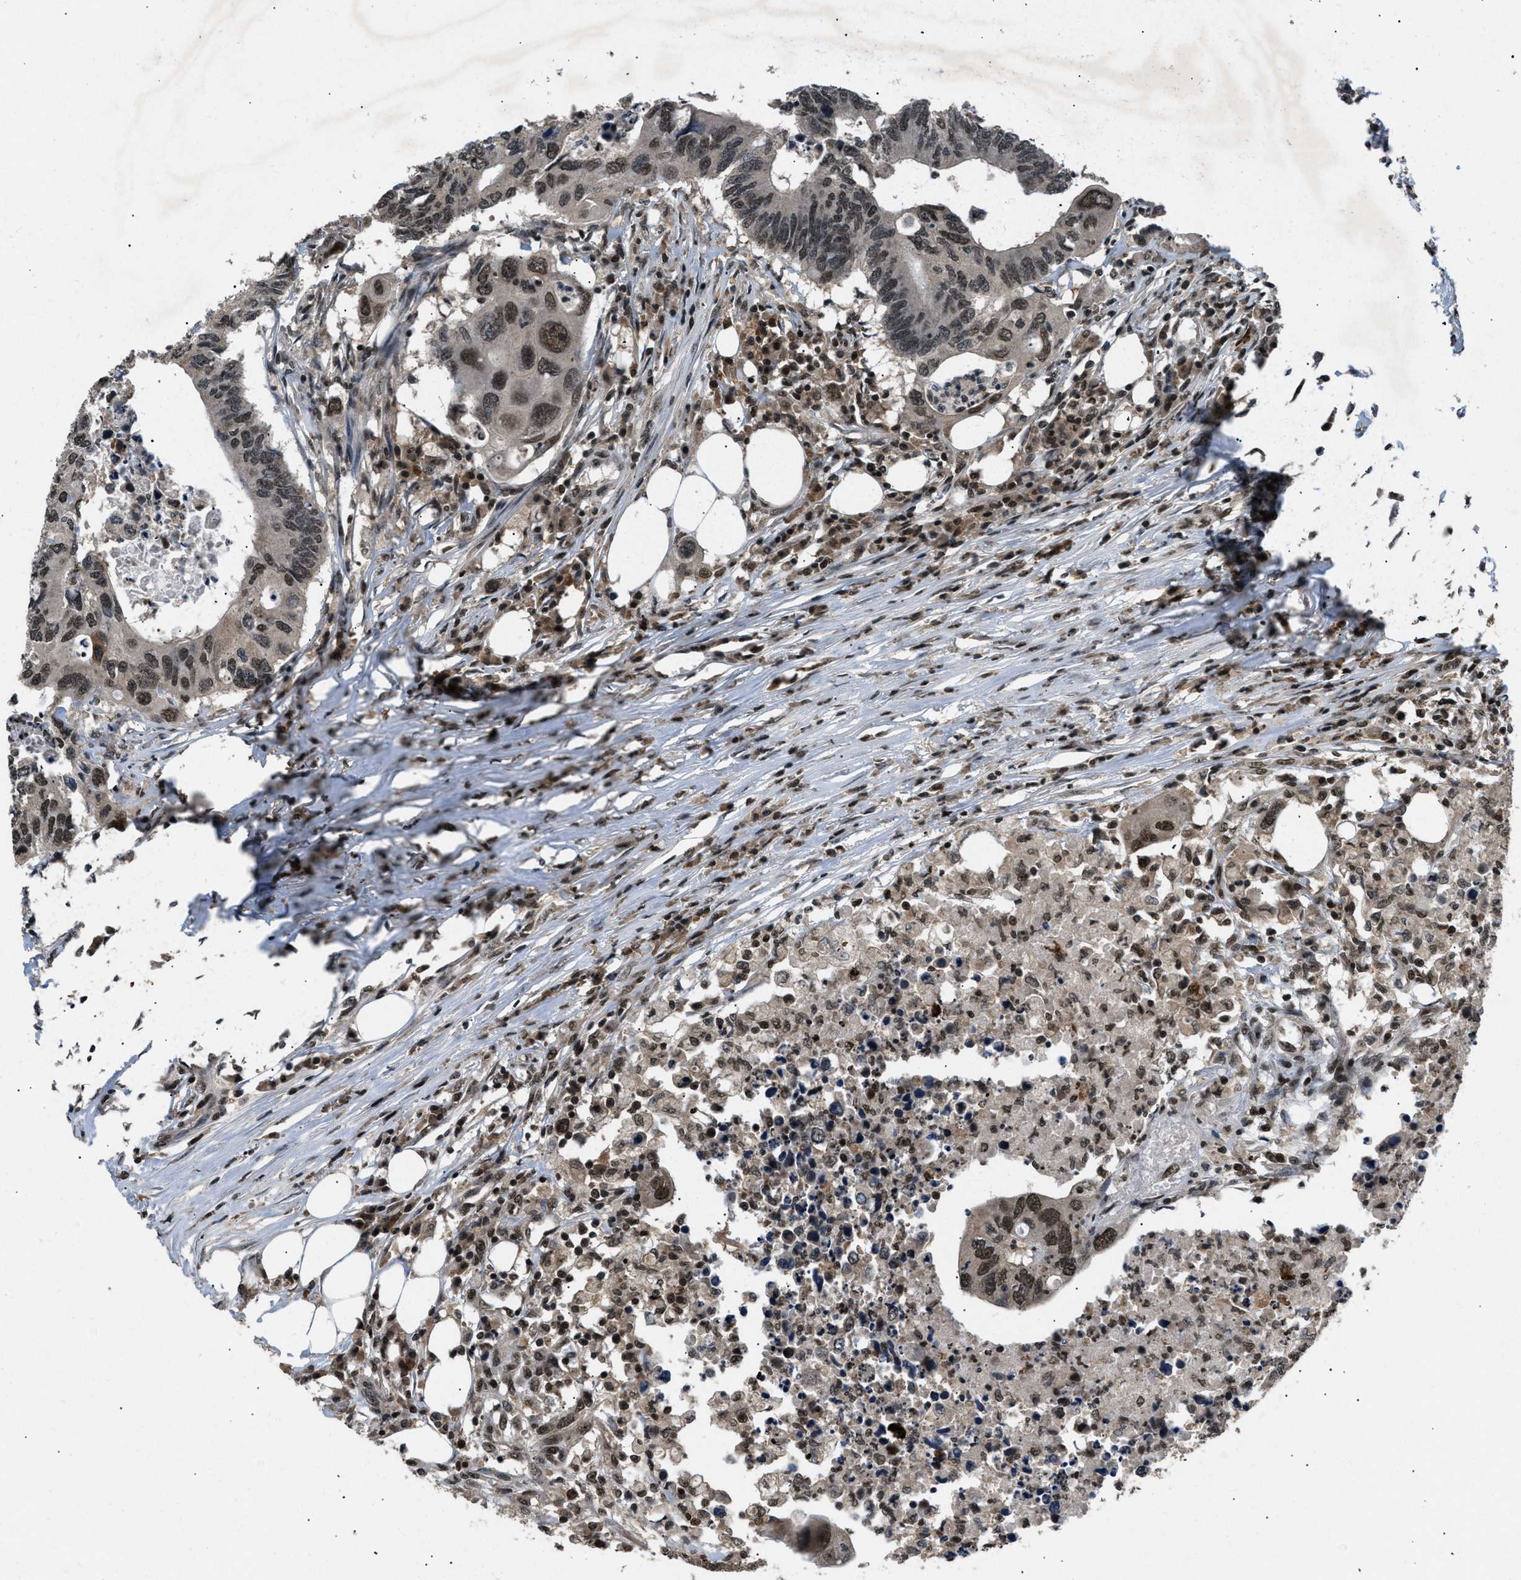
{"staining": {"intensity": "moderate", "quantity": ">75%", "location": "nuclear"}, "tissue": "colorectal cancer", "cell_type": "Tumor cells", "image_type": "cancer", "snomed": [{"axis": "morphology", "description": "Adenocarcinoma, NOS"}, {"axis": "topography", "description": "Colon"}], "caption": "This image displays immunohistochemistry staining of colorectal adenocarcinoma, with medium moderate nuclear positivity in approximately >75% of tumor cells.", "gene": "RBM5", "patient": {"sex": "male", "age": 71}}